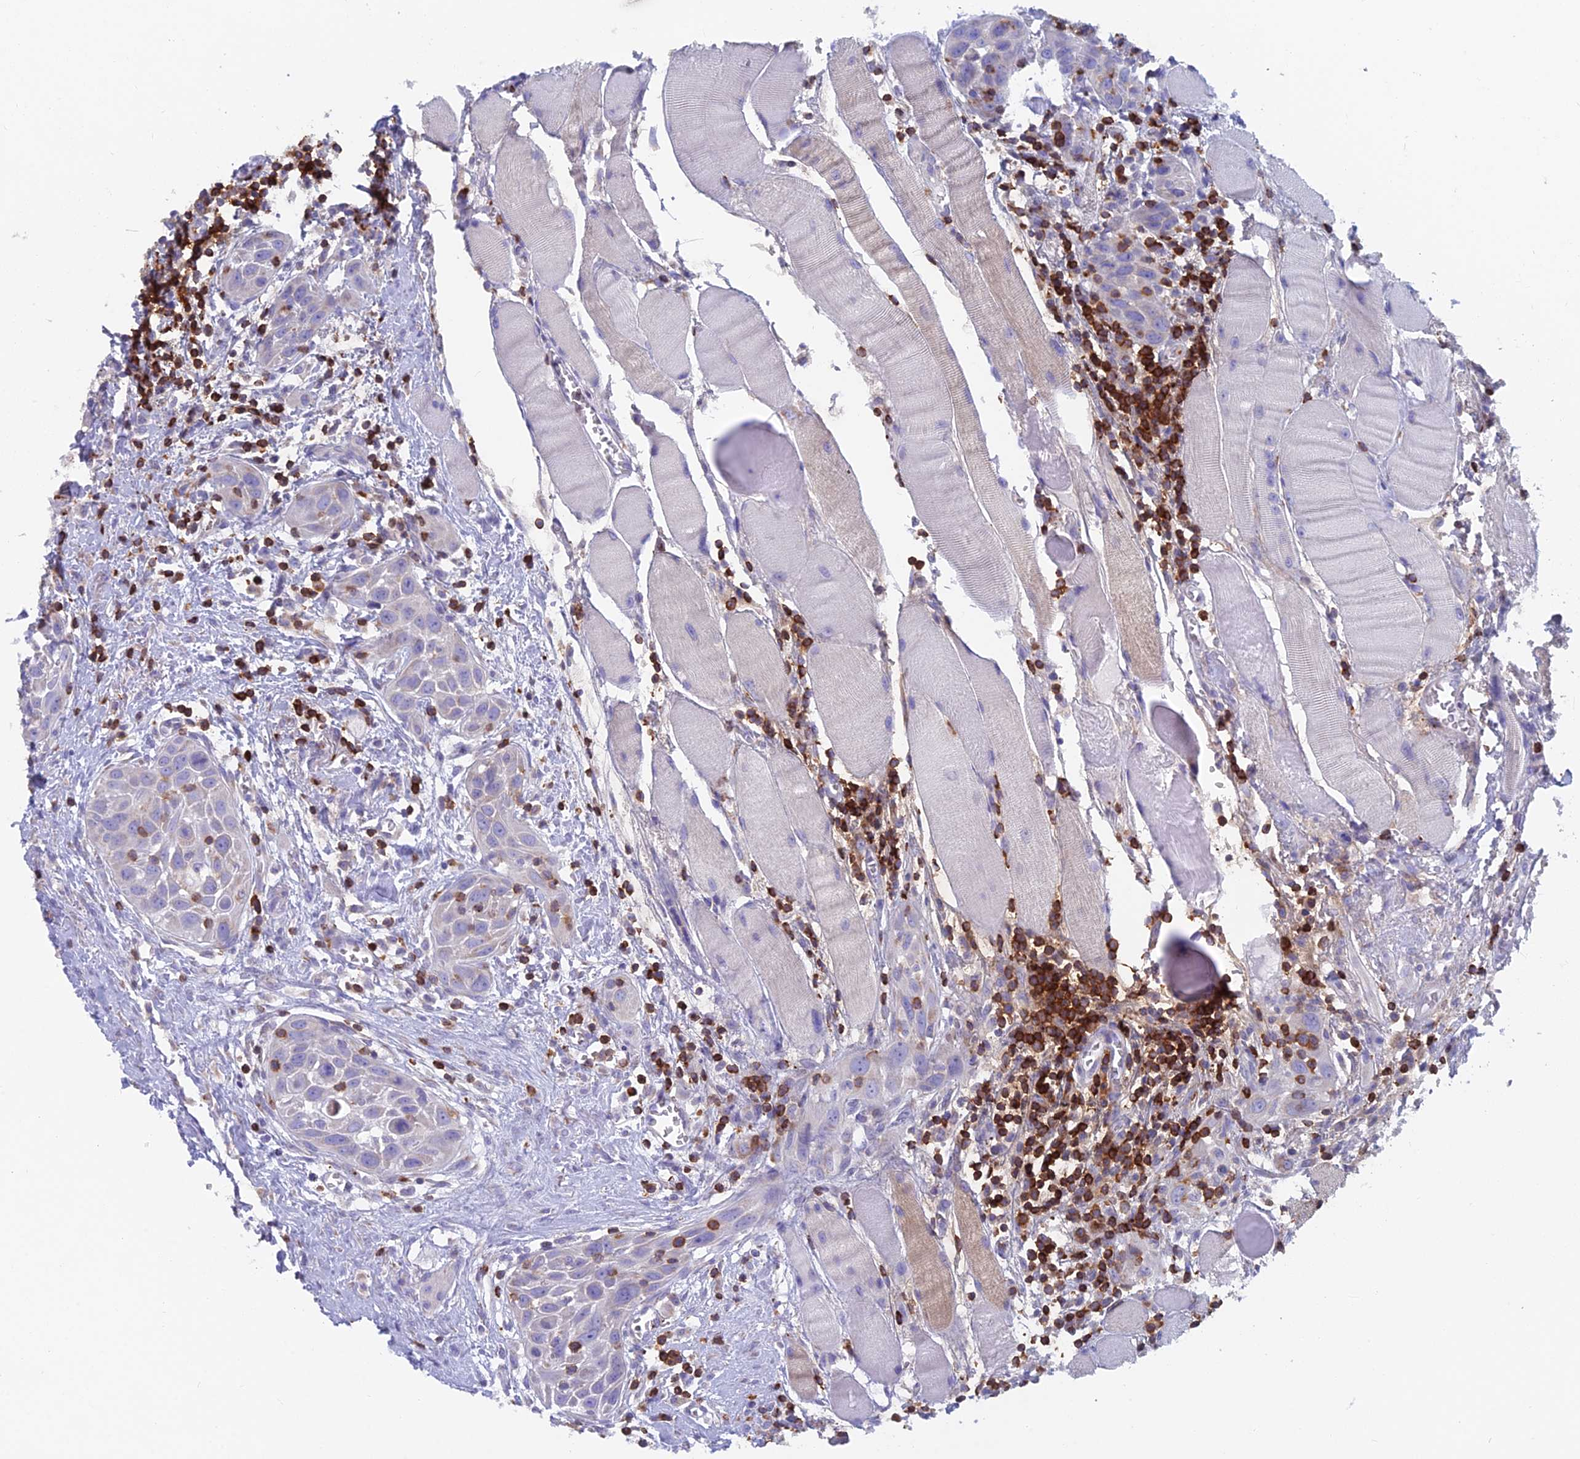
{"staining": {"intensity": "negative", "quantity": "none", "location": "none"}, "tissue": "head and neck cancer", "cell_type": "Tumor cells", "image_type": "cancer", "snomed": [{"axis": "morphology", "description": "Squamous cell carcinoma, NOS"}, {"axis": "topography", "description": "Oral tissue"}, {"axis": "topography", "description": "Head-Neck"}], "caption": "IHC image of neoplastic tissue: human squamous cell carcinoma (head and neck) stained with DAB demonstrates no significant protein staining in tumor cells.", "gene": "ABI3BP", "patient": {"sex": "female", "age": 50}}